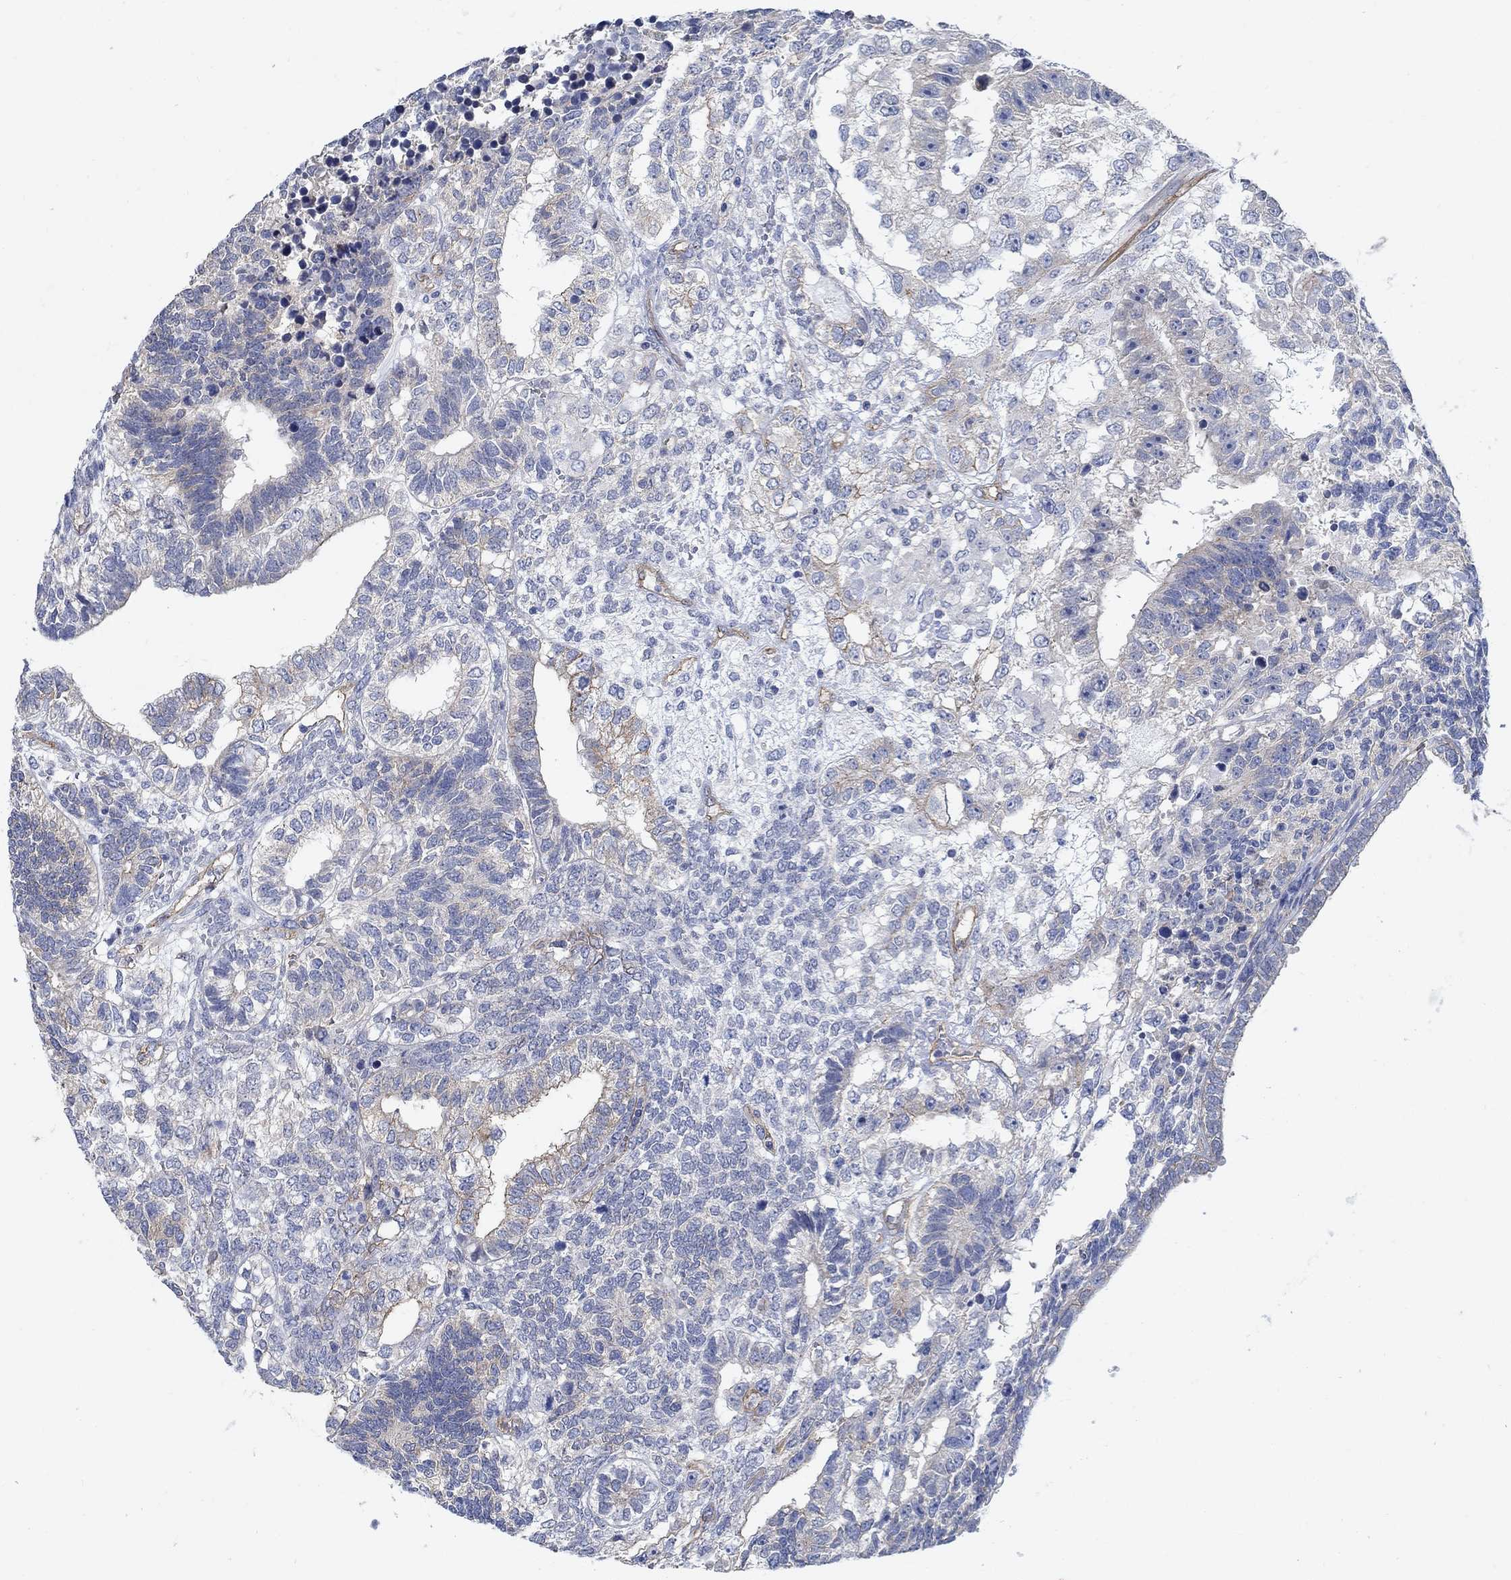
{"staining": {"intensity": "moderate", "quantity": "<25%", "location": "cytoplasmic/membranous"}, "tissue": "testis cancer", "cell_type": "Tumor cells", "image_type": "cancer", "snomed": [{"axis": "morphology", "description": "Seminoma, NOS"}, {"axis": "morphology", "description": "Carcinoma, Embryonal, NOS"}, {"axis": "topography", "description": "Testis"}], "caption": "IHC (DAB (3,3'-diaminobenzidine)) staining of testis cancer reveals moderate cytoplasmic/membranous protein expression in about <25% of tumor cells.", "gene": "TMEM198", "patient": {"sex": "male", "age": 41}}